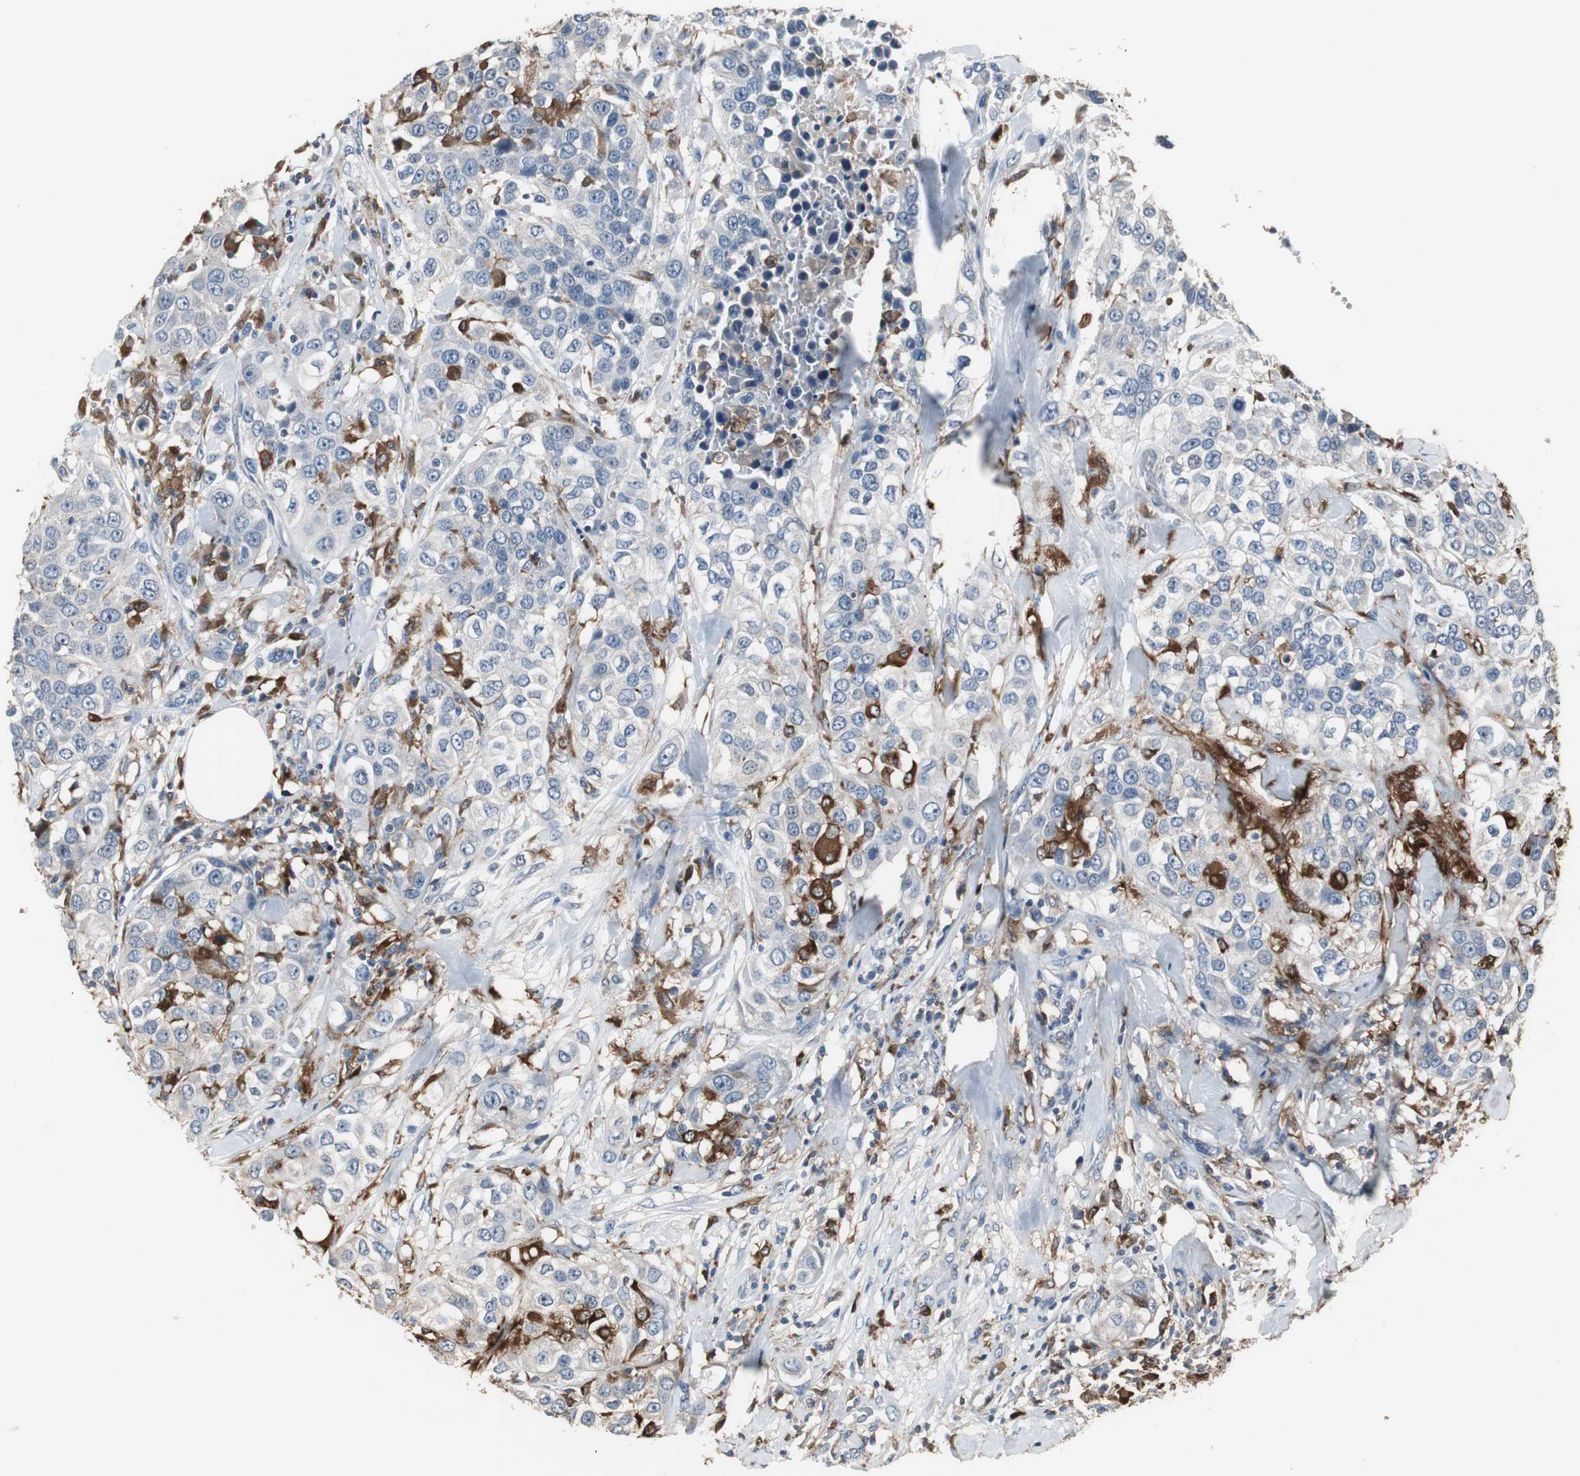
{"staining": {"intensity": "negative", "quantity": "none", "location": "none"}, "tissue": "urothelial cancer", "cell_type": "Tumor cells", "image_type": "cancer", "snomed": [{"axis": "morphology", "description": "Urothelial carcinoma, High grade"}, {"axis": "topography", "description": "Urinary bladder"}], "caption": "Tumor cells show no significant staining in urothelial cancer.", "gene": "NCF2", "patient": {"sex": "female", "age": 80}}